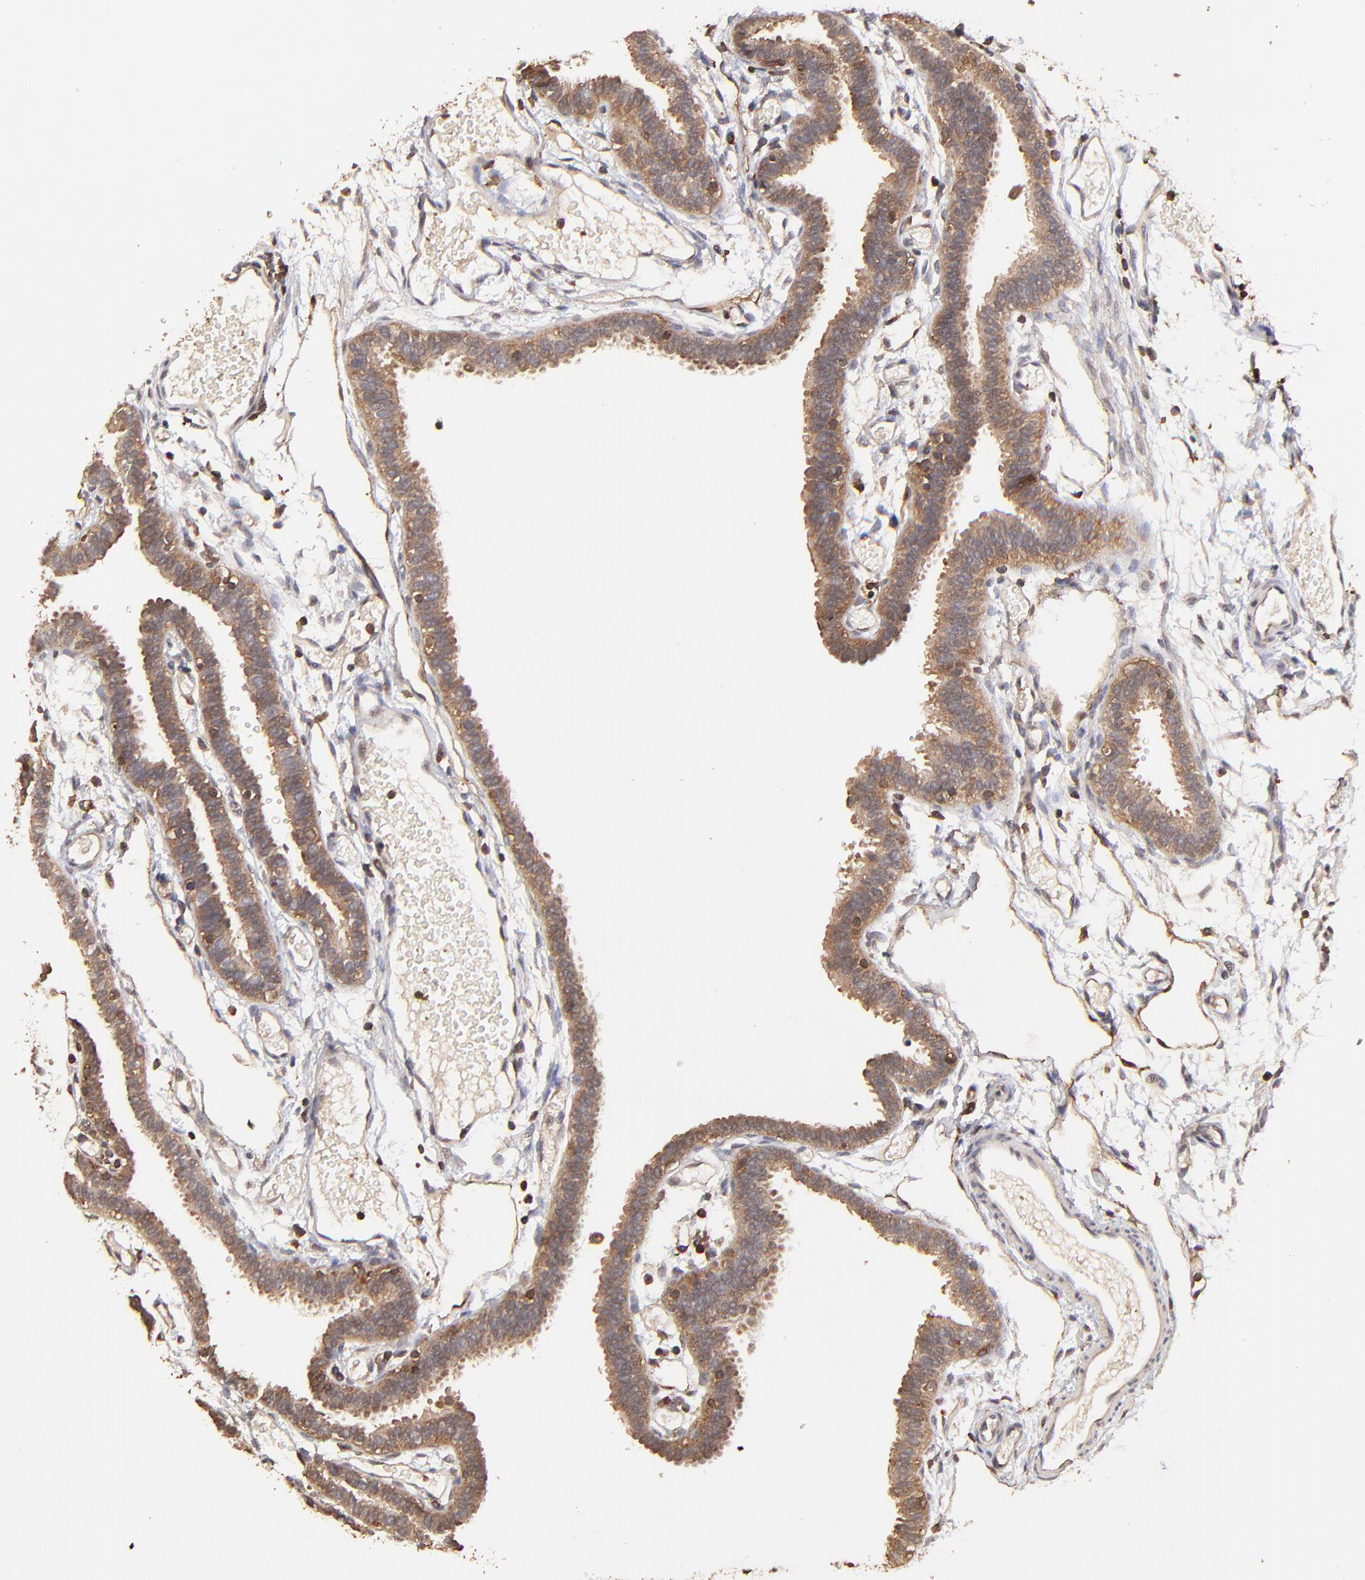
{"staining": {"intensity": "moderate", "quantity": ">75%", "location": "cytoplasmic/membranous"}, "tissue": "fallopian tube", "cell_type": "Glandular cells", "image_type": "normal", "snomed": [{"axis": "morphology", "description": "Normal tissue, NOS"}, {"axis": "topography", "description": "Fallopian tube"}], "caption": "Protein analysis of normal fallopian tube reveals moderate cytoplasmic/membranous expression in approximately >75% of glandular cells. Nuclei are stained in blue.", "gene": "STON2", "patient": {"sex": "female", "age": 29}}